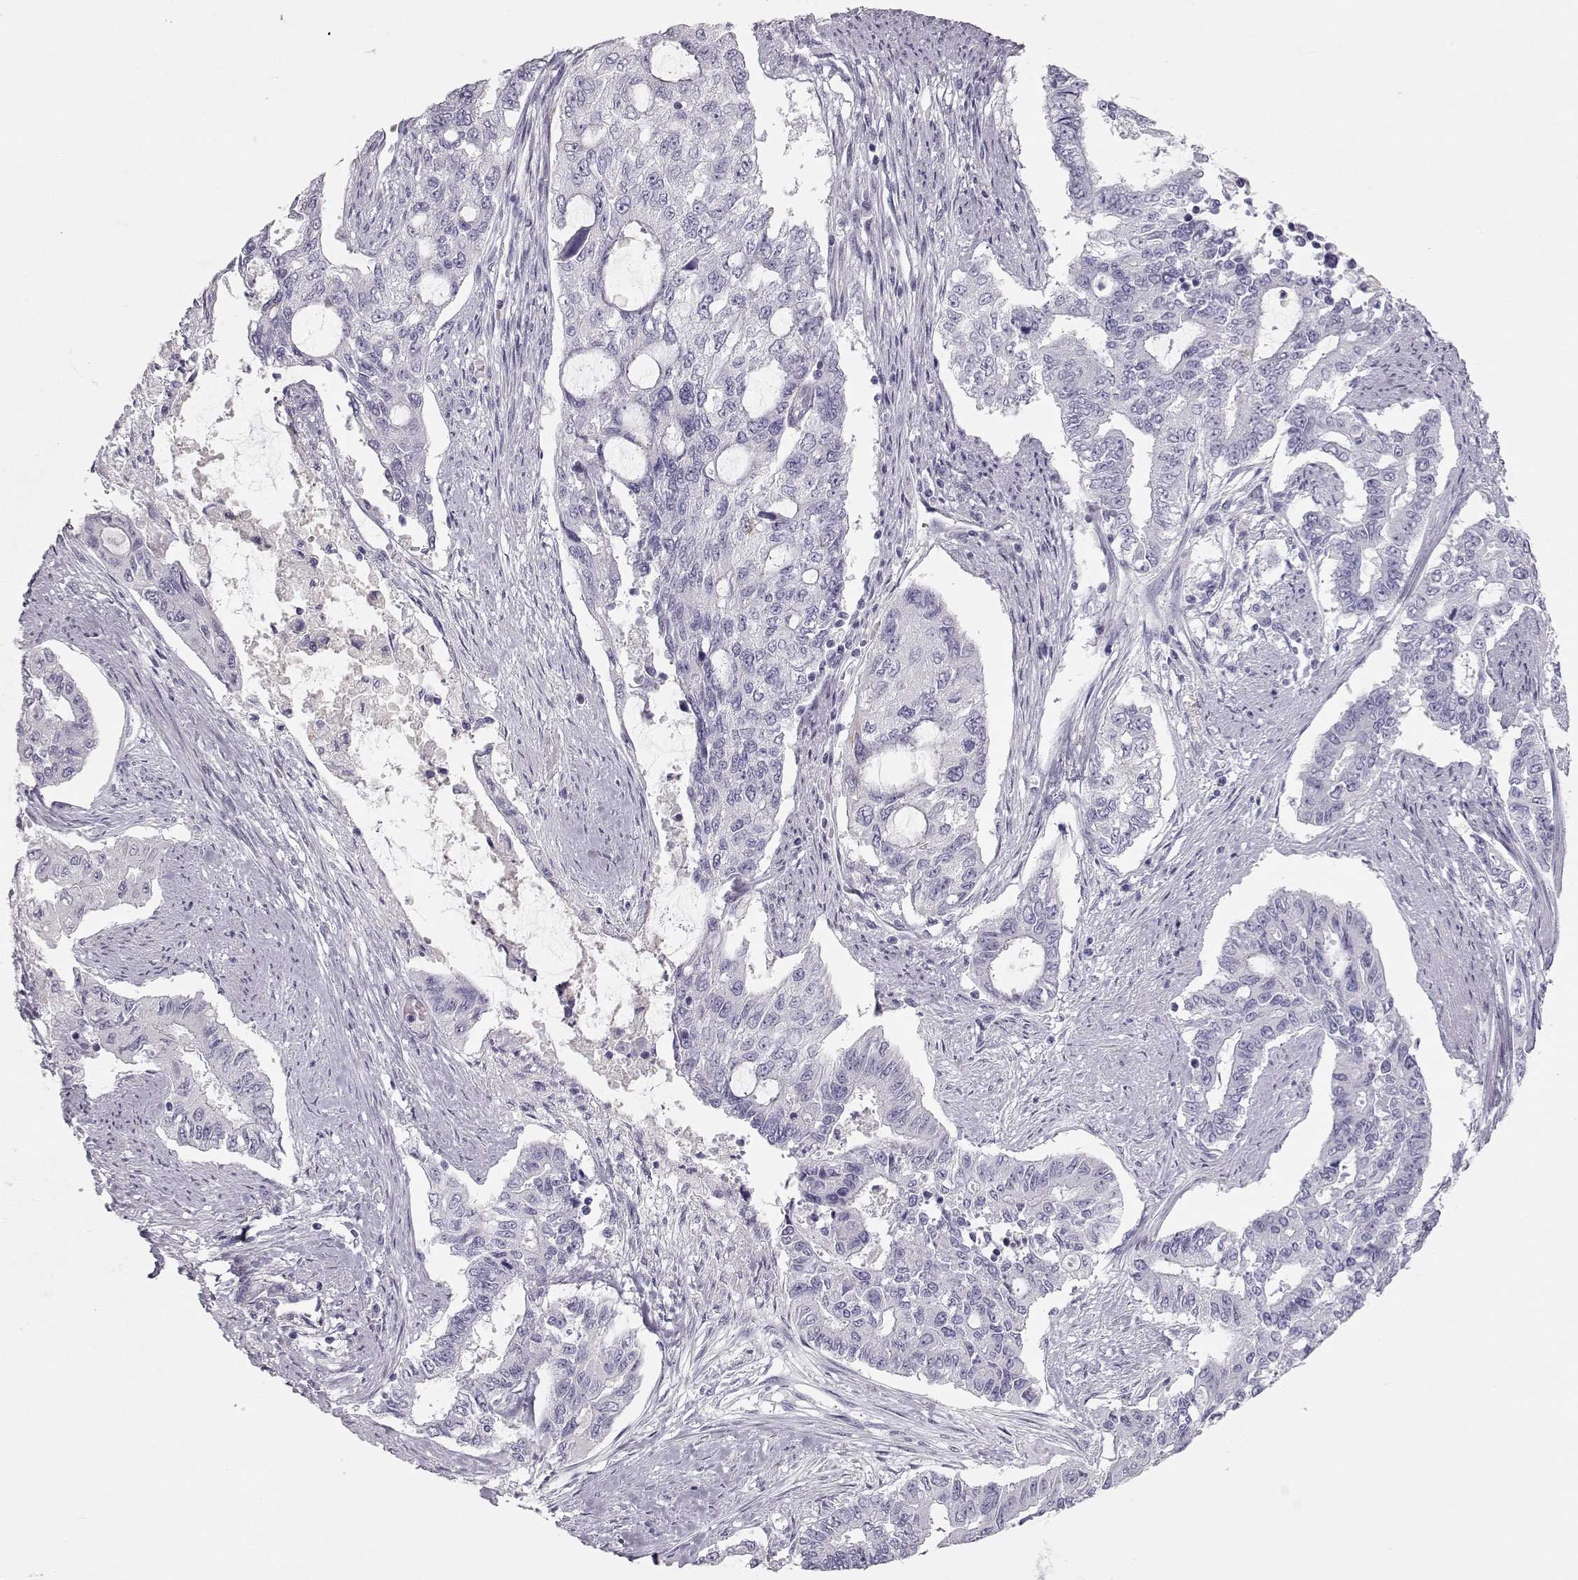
{"staining": {"intensity": "negative", "quantity": "none", "location": "none"}, "tissue": "endometrial cancer", "cell_type": "Tumor cells", "image_type": "cancer", "snomed": [{"axis": "morphology", "description": "Adenocarcinoma, NOS"}, {"axis": "topography", "description": "Uterus"}], "caption": "DAB (3,3'-diaminobenzidine) immunohistochemical staining of human adenocarcinoma (endometrial) shows no significant expression in tumor cells.", "gene": "MIP", "patient": {"sex": "female", "age": 59}}